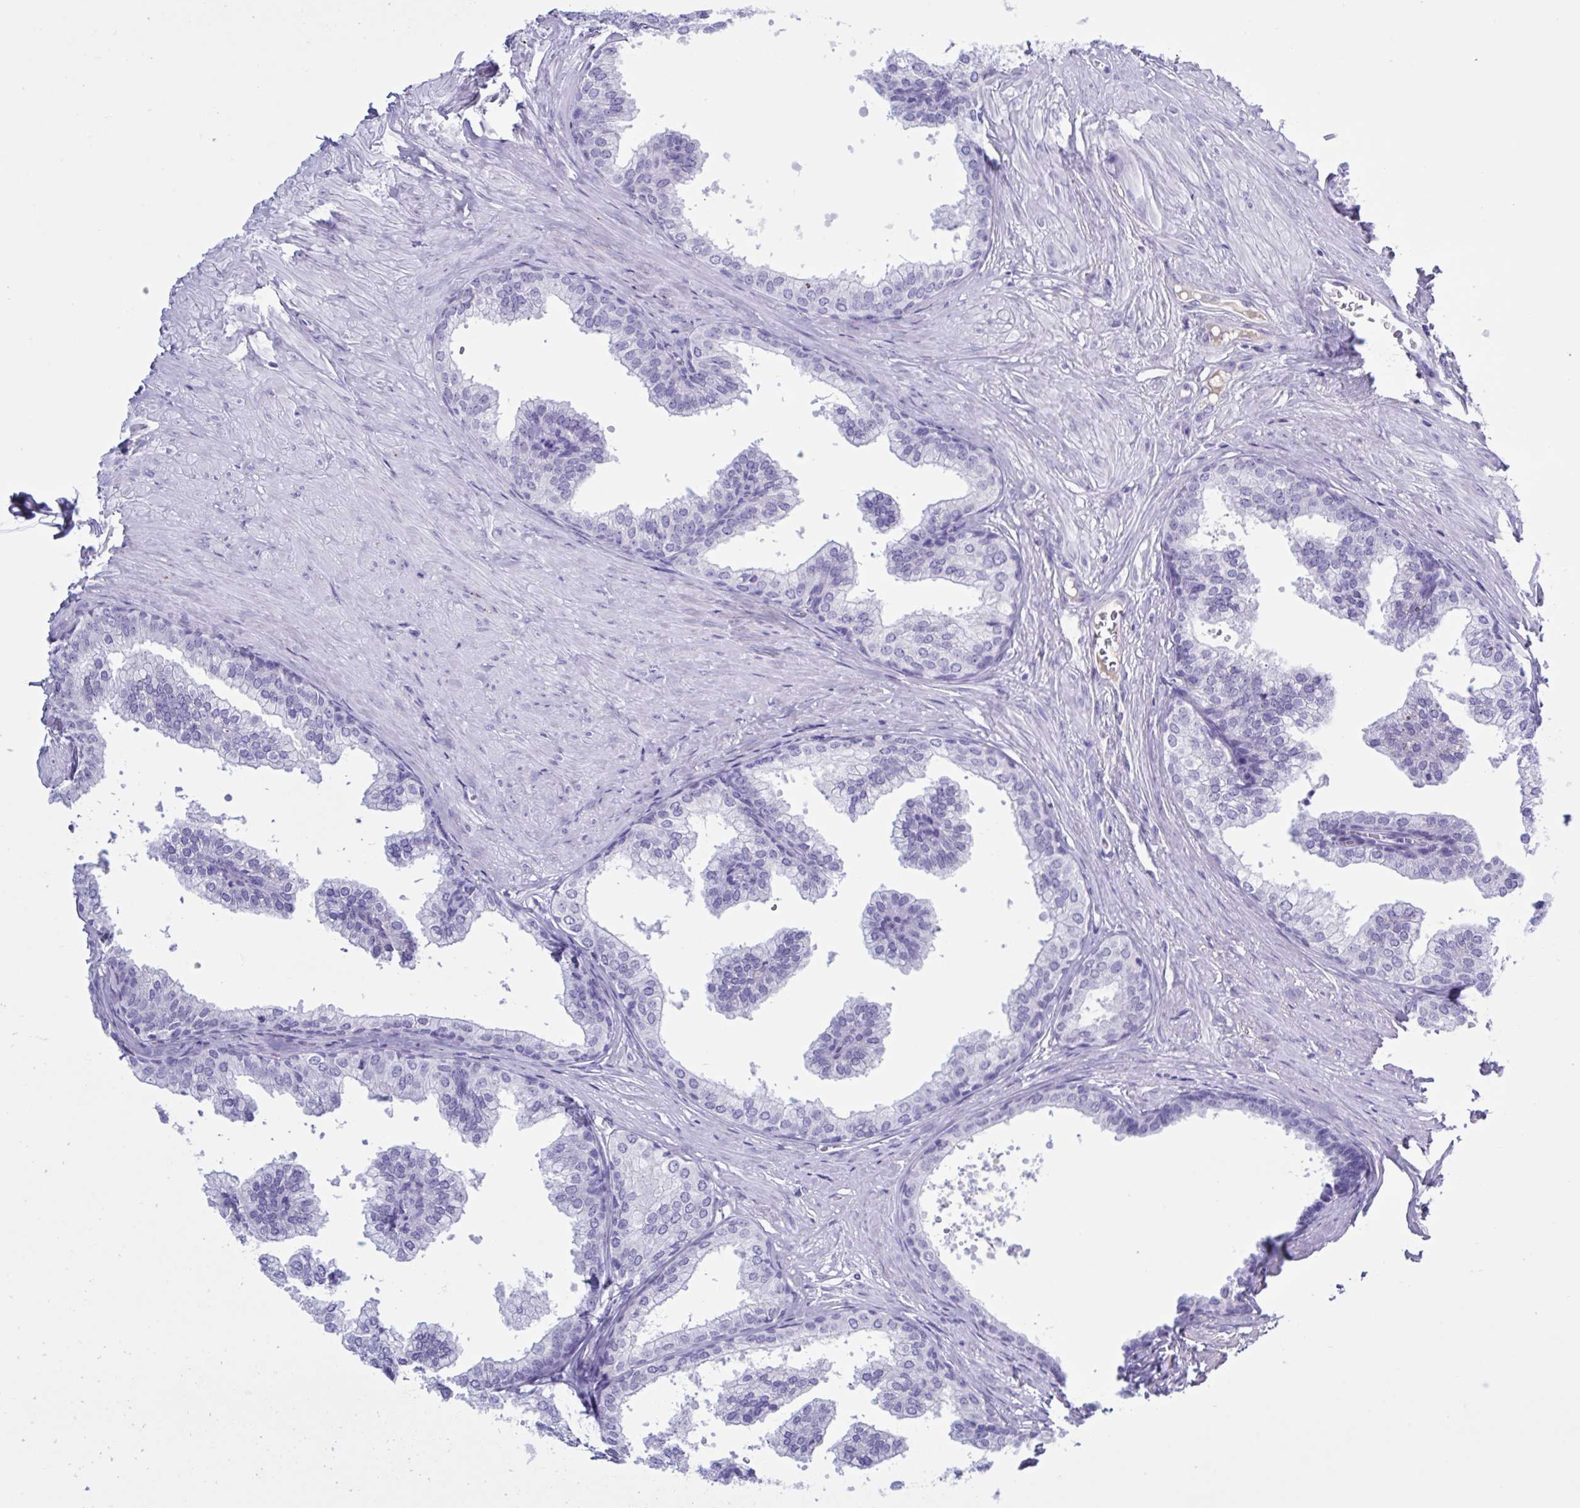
{"staining": {"intensity": "negative", "quantity": "none", "location": "none"}, "tissue": "prostate", "cell_type": "Glandular cells", "image_type": "normal", "snomed": [{"axis": "morphology", "description": "Normal tissue, NOS"}, {"axis": "topography", "description": "Prostate"}, {"axis": "topography", "description": "Peripheral nerve tissue"}], "caption": "The image displays no staining of glandular cells in normal prostate.", "gene": "USP35", "patient": {"sex": "male", "age": 55}}